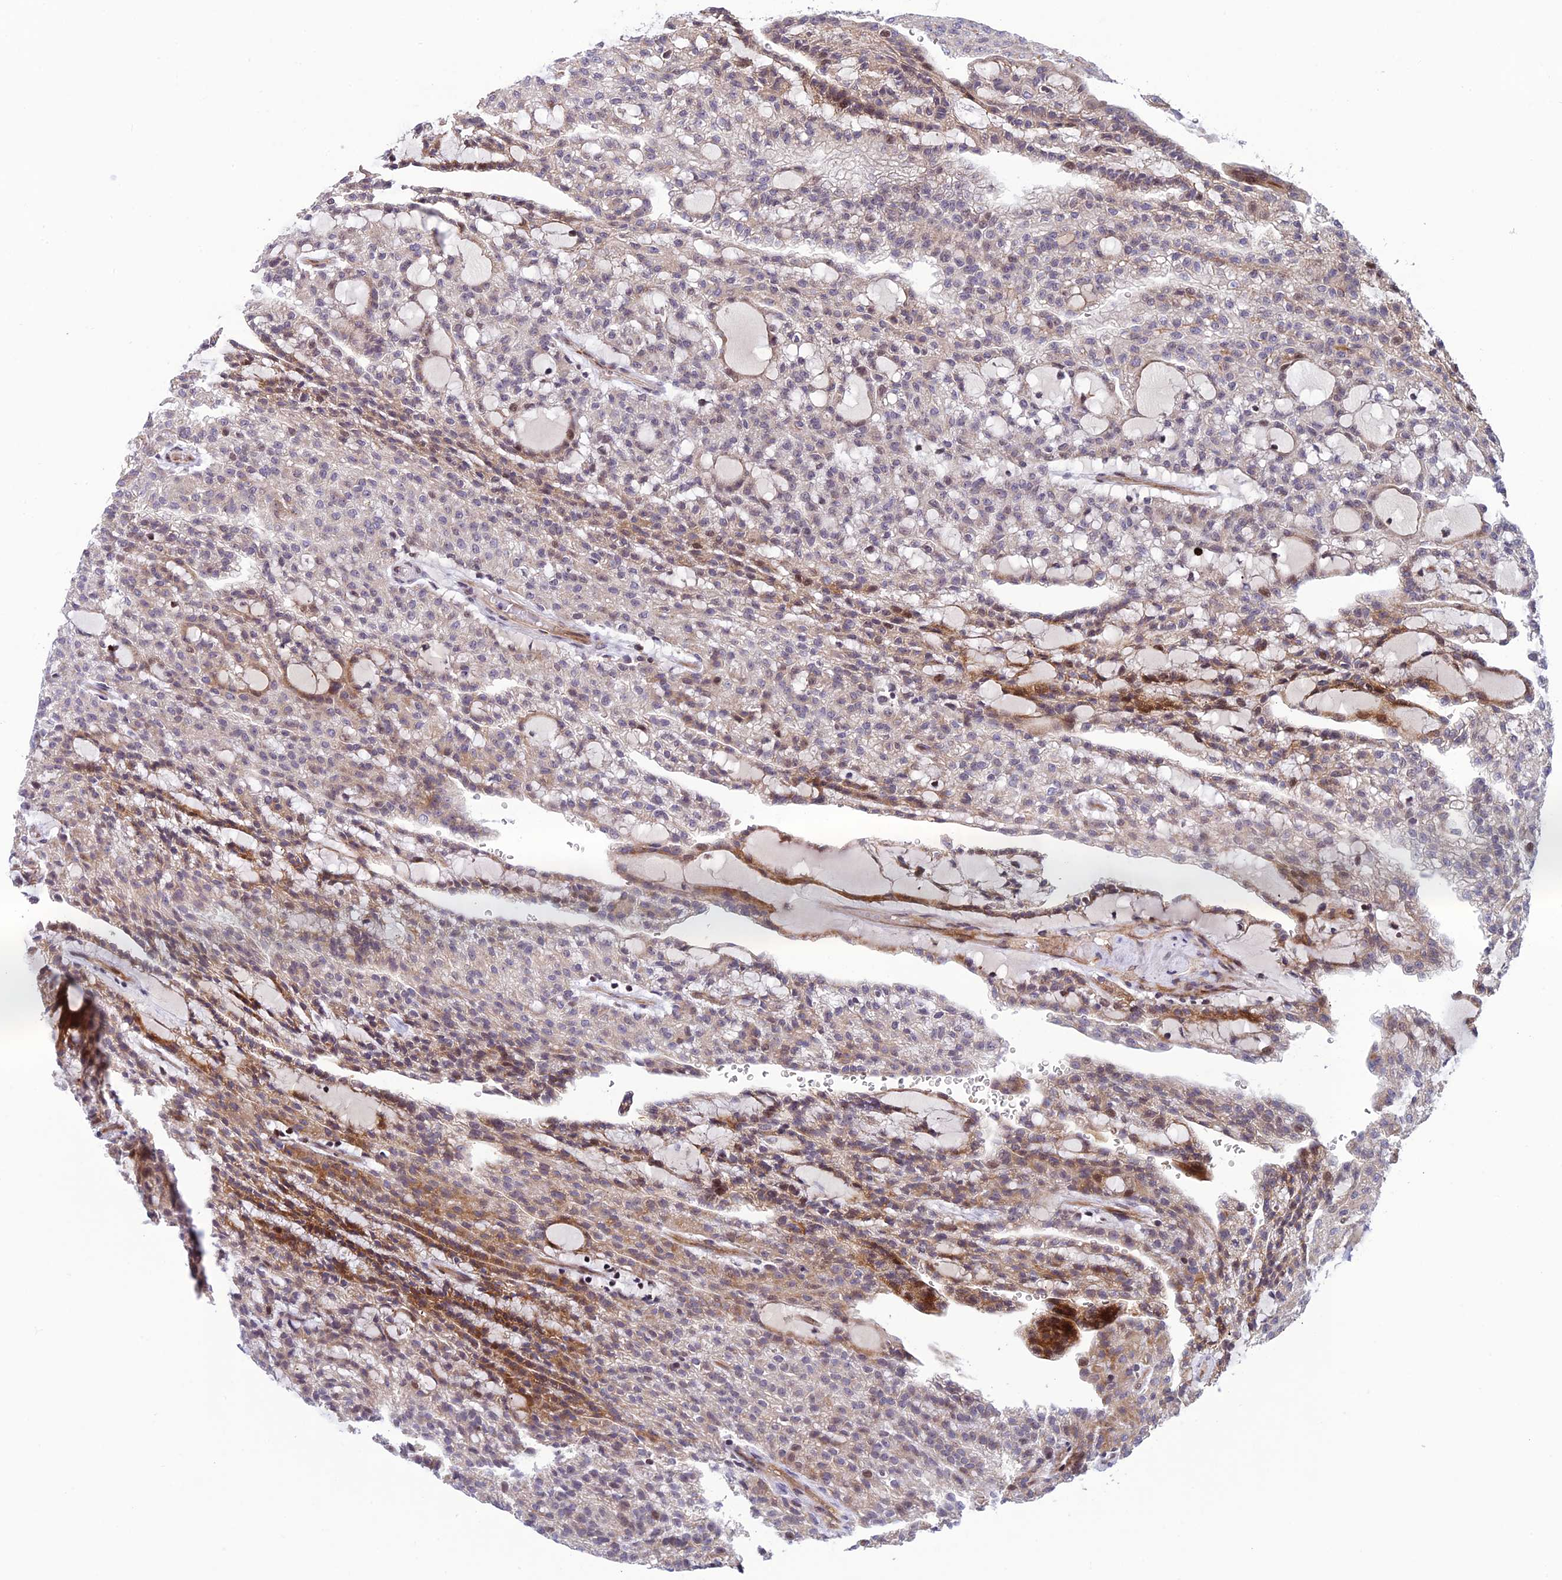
{"staining": {"intensity": "moderate", "quantity": "<25%", "location": "cytoplasmic/membranous"}, "tissue": "renal cancer", "cell_type": "Tumor cells", "image_type": "cancer", "snomed": [{"axis": "morphology", "description": "Adenocarcinoma, NOS"}, {"axis": "topography", "description": "Kidney"}], "caption": "Brown immunohistochemical staining in human renal cancer reveals moderate cytoplasmic/membranous positivity in approximately <25% of tumor cells.", "gene": "SMIM7", "patient": {"sex": "male", "age": 63}}